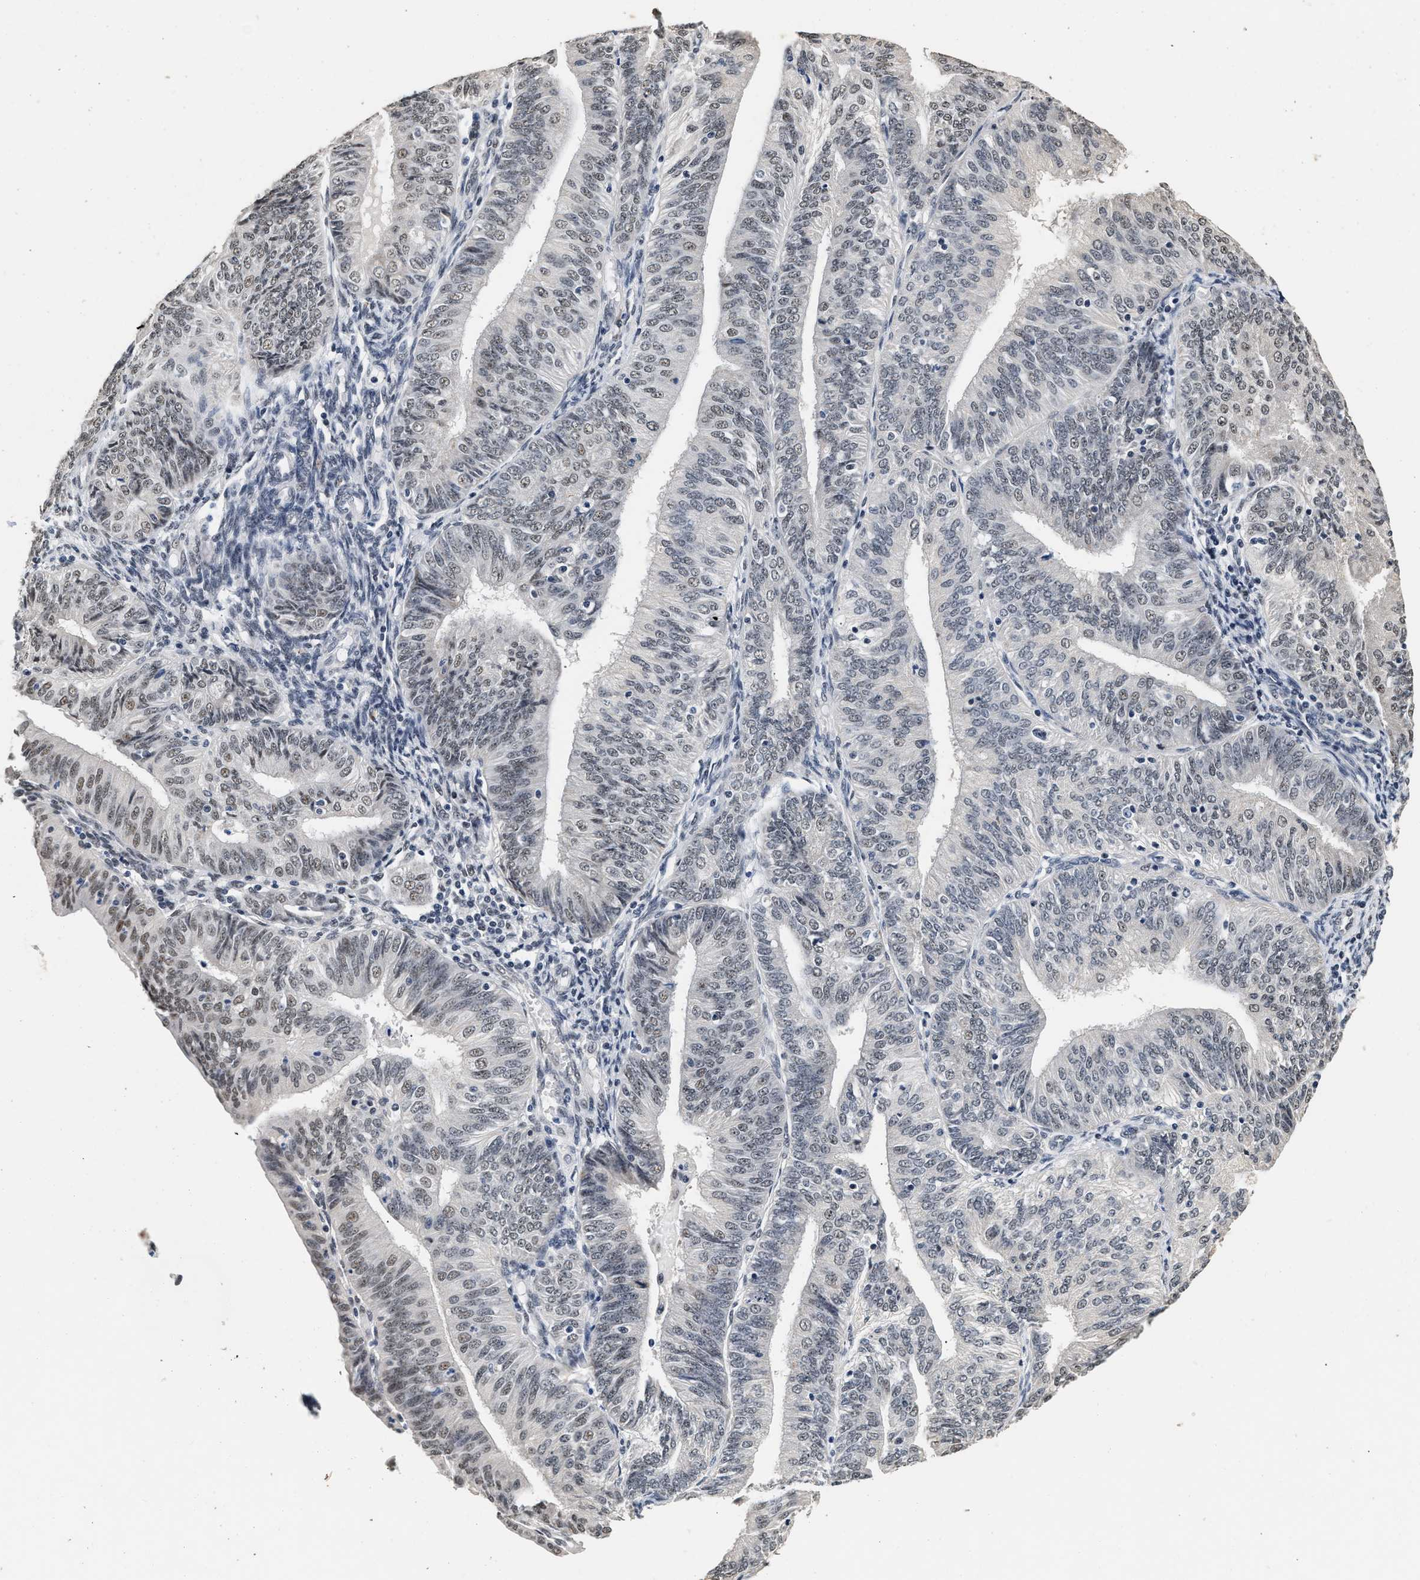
{"staining": {"intensity": "weak", "quantity": "25%-75%", "location": "nuclear"}, "tissue": "endometrial cancer", "cell_type": "Tumor cells", "image_type": "cancer", "snomed": [{"axis": "morphology", "description": "Adenocarcinoma, NOS"}, {"axis": "topography", "description": "Endometrium"}], "caption": "Brown immunohistochemical staining in endometrial adenocarcinoma exhibits weak nuclear positivity in approximately 25%-75% of tumor cells. The staining was performed using DAB to visualize the protein expression in brown, while the nuclei were stained in blue with hematoxylin (Magnification: 20x).", "gene": "THOC1", "patient": {"sex": "female", "age": 58}}